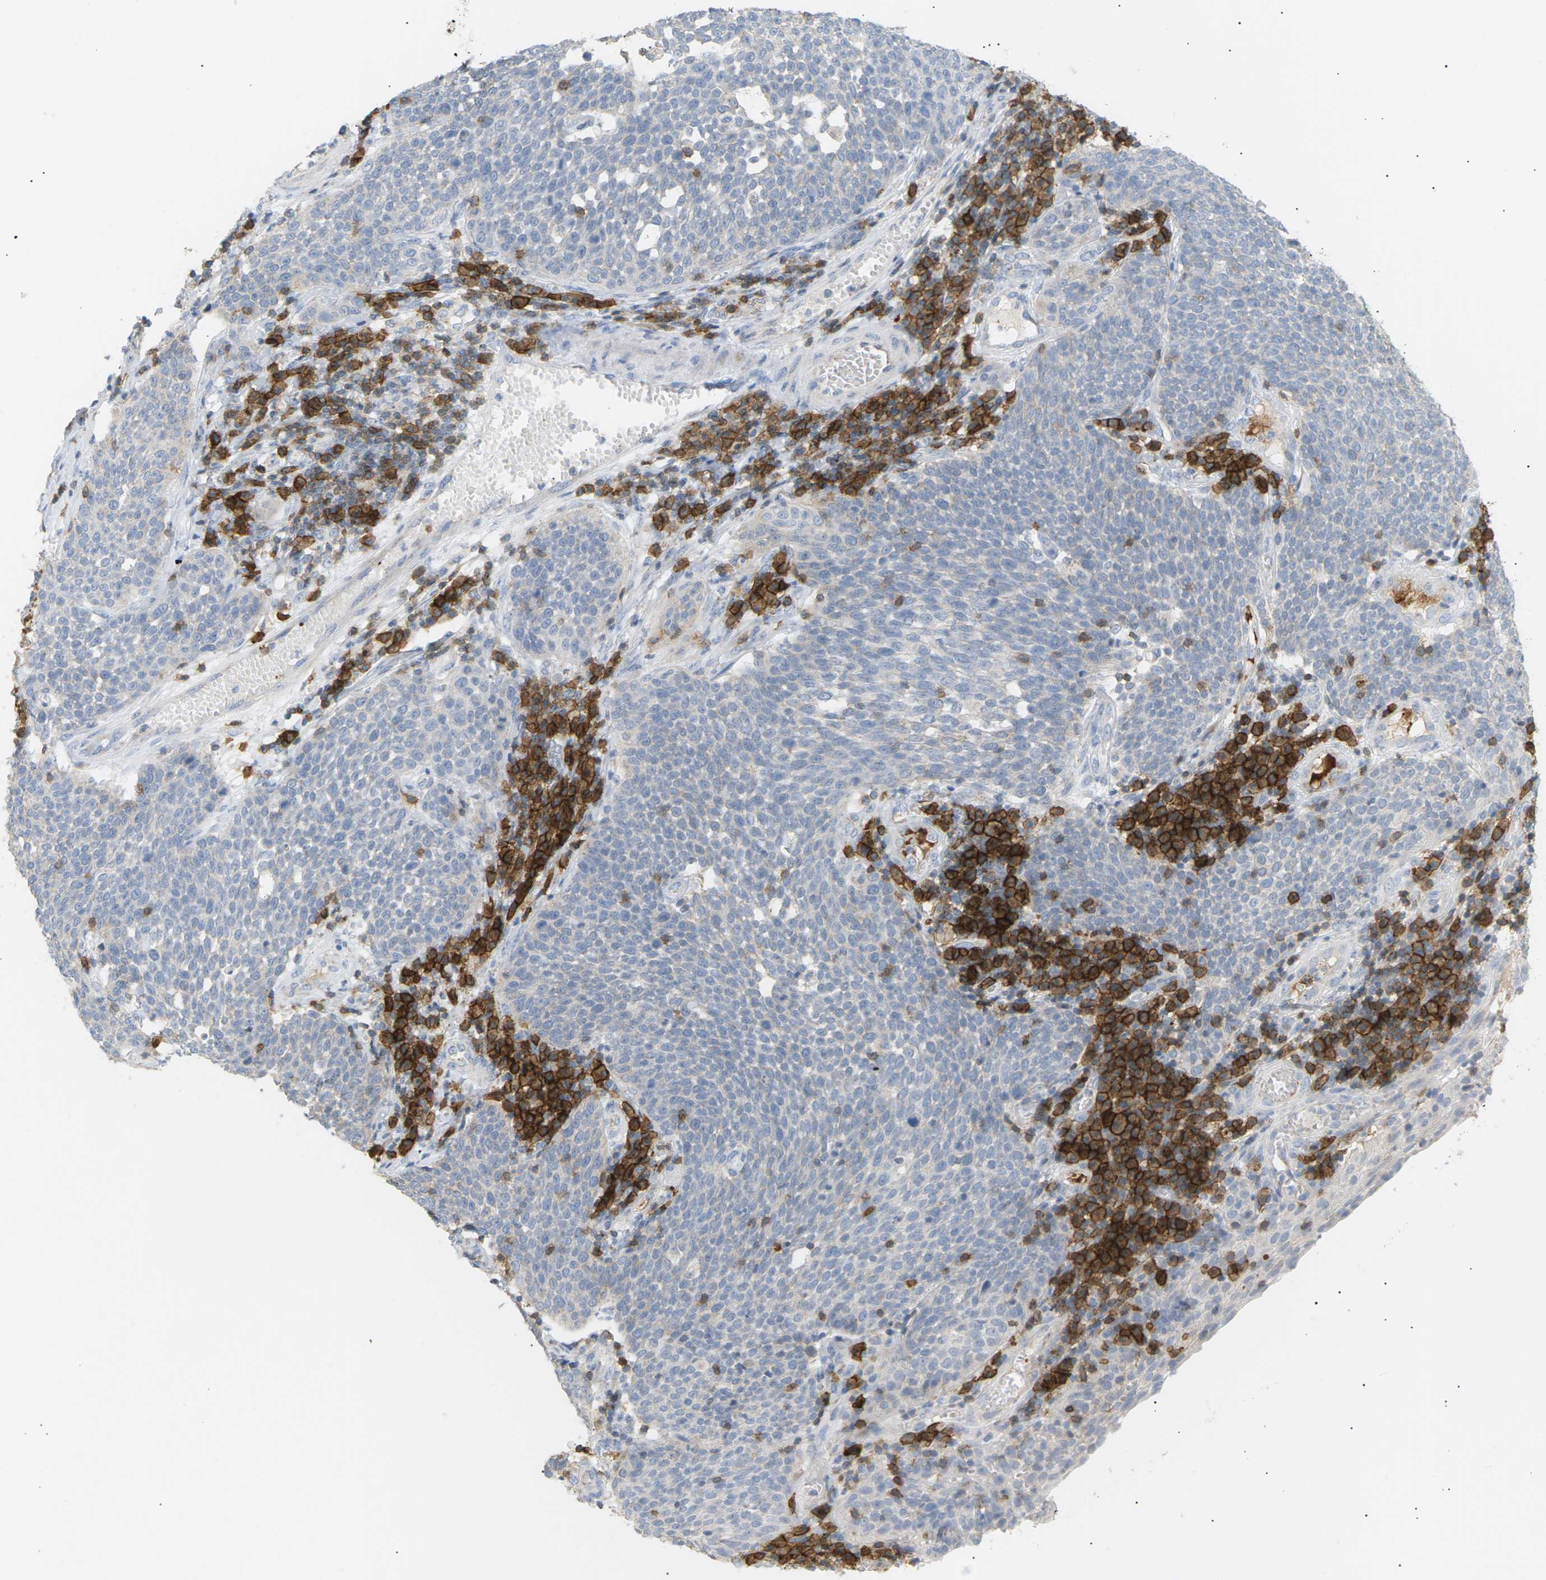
{"staining": {"intensity": "negative", "quantity": "none", "location": "none"}, "tissue": "cervical cancer", "cell_type": "Tumor cells", "image_type": "cancer", "snomed": [{"axis": "morphology", "description": "Squamous cell carcinoma, NOS"}, {"axis": "topography", "description": "Cervix"}], "caption": "Immunohistochemical staining of cervical squamous cell carcinoma reveals no significant staining in tumor cells. Nuclei are stained in blue.", "gene": "LIME1", "patient": {"sex": "female", "age": 34}}